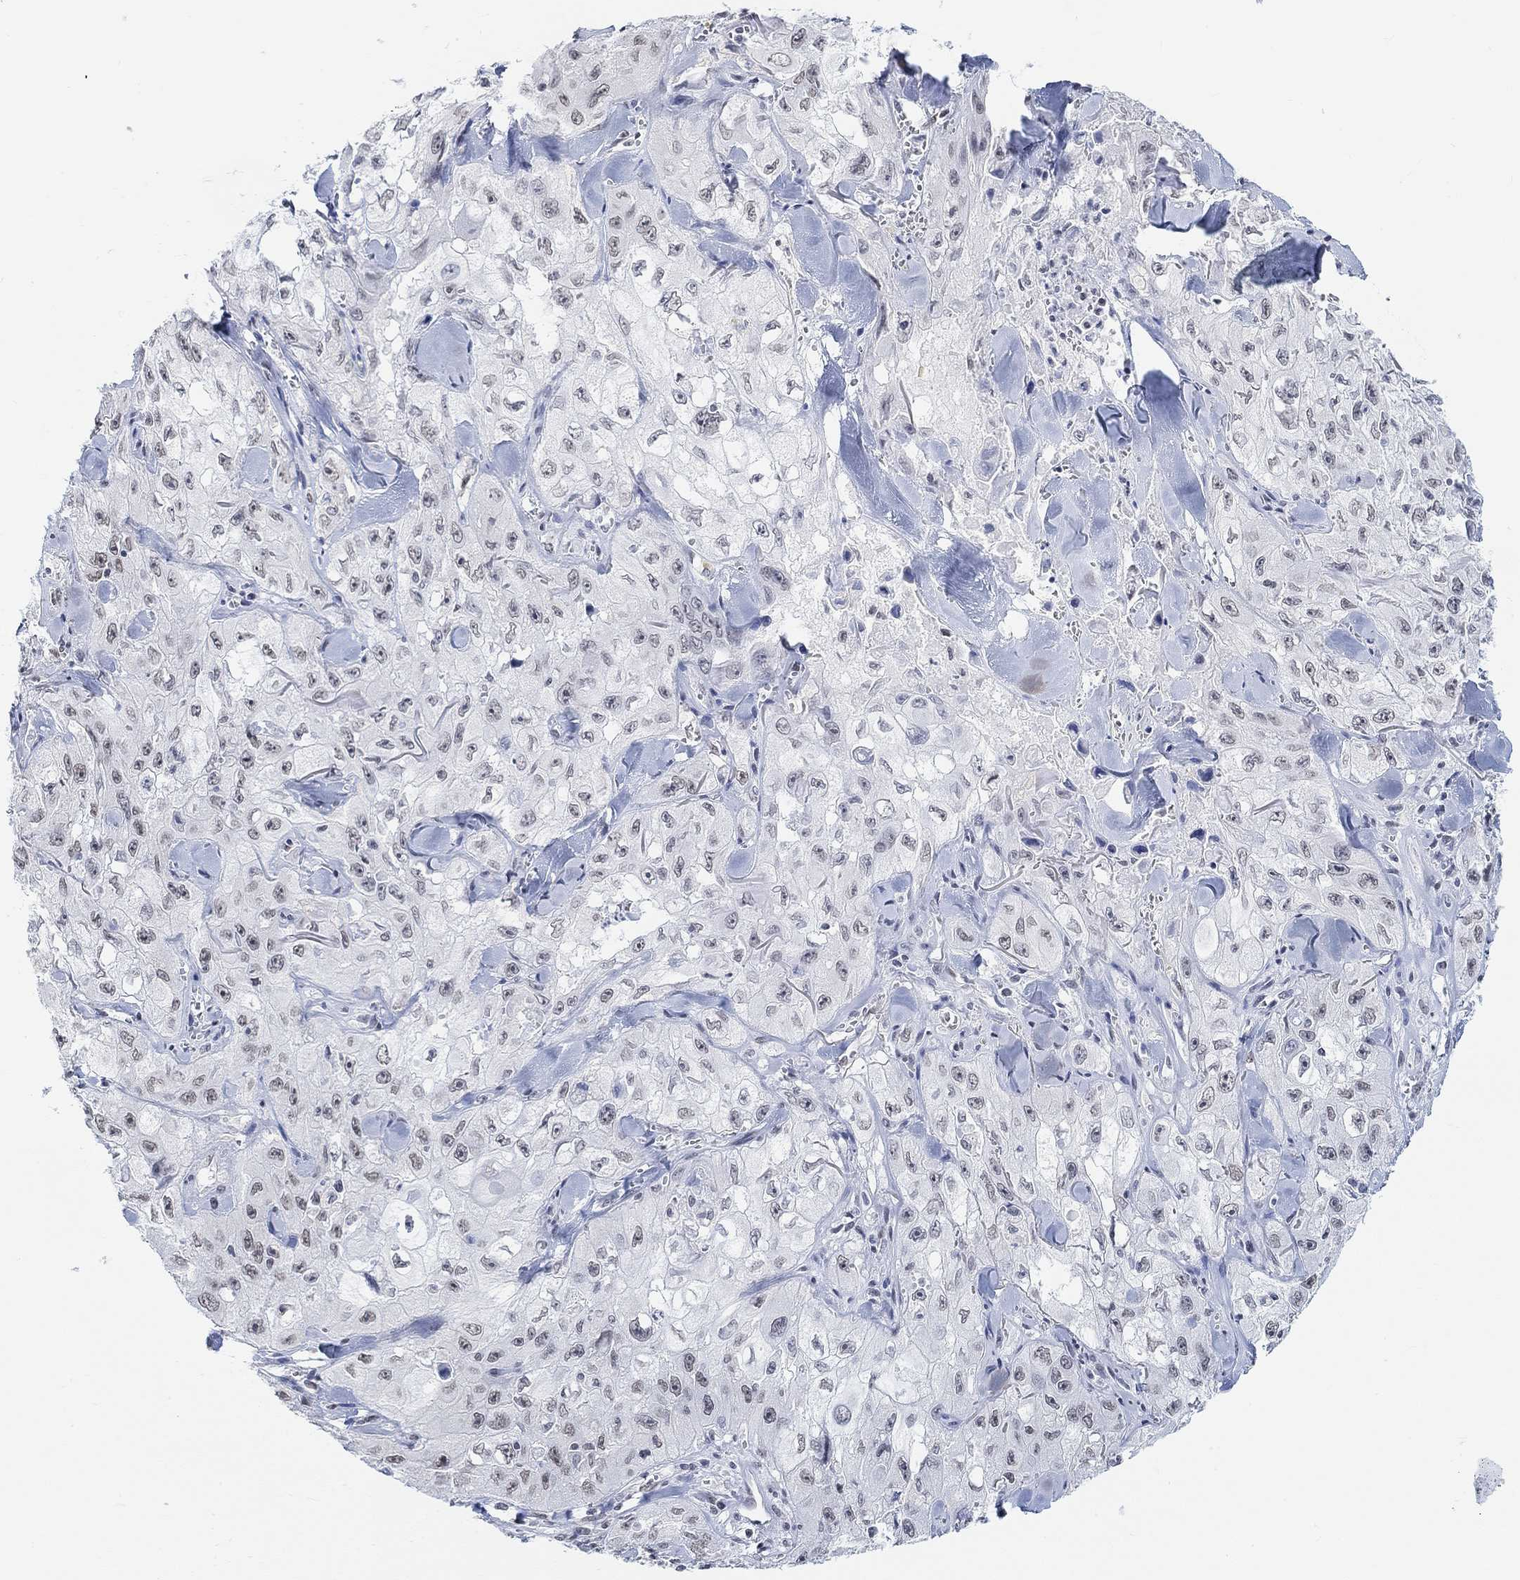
{"staining": {"intensity": "weak", "quantity": "<25%", "location": "nuclear"}, "tissue": "skin cancer", "cell_type": "Tumor cells", "image_type": "cancer", "snomed": [{"axis": "morphology", "description": "Squamous cell carcinoma, NOS"}, {"axis": "topography", "description": "Skin"}, {"axis": "topography", "description": "Subcutis"}], "caption": "A histopathology image of squamous cell carcinoma (skin) stained for a protein displays no brown staining in tumor cells. (DAB (3,3'-diaminobenzidine) immunohistochemistry (IHC), high magnification).", "gene": "PURG", "patient": {"sex": "male", "age": 73}}